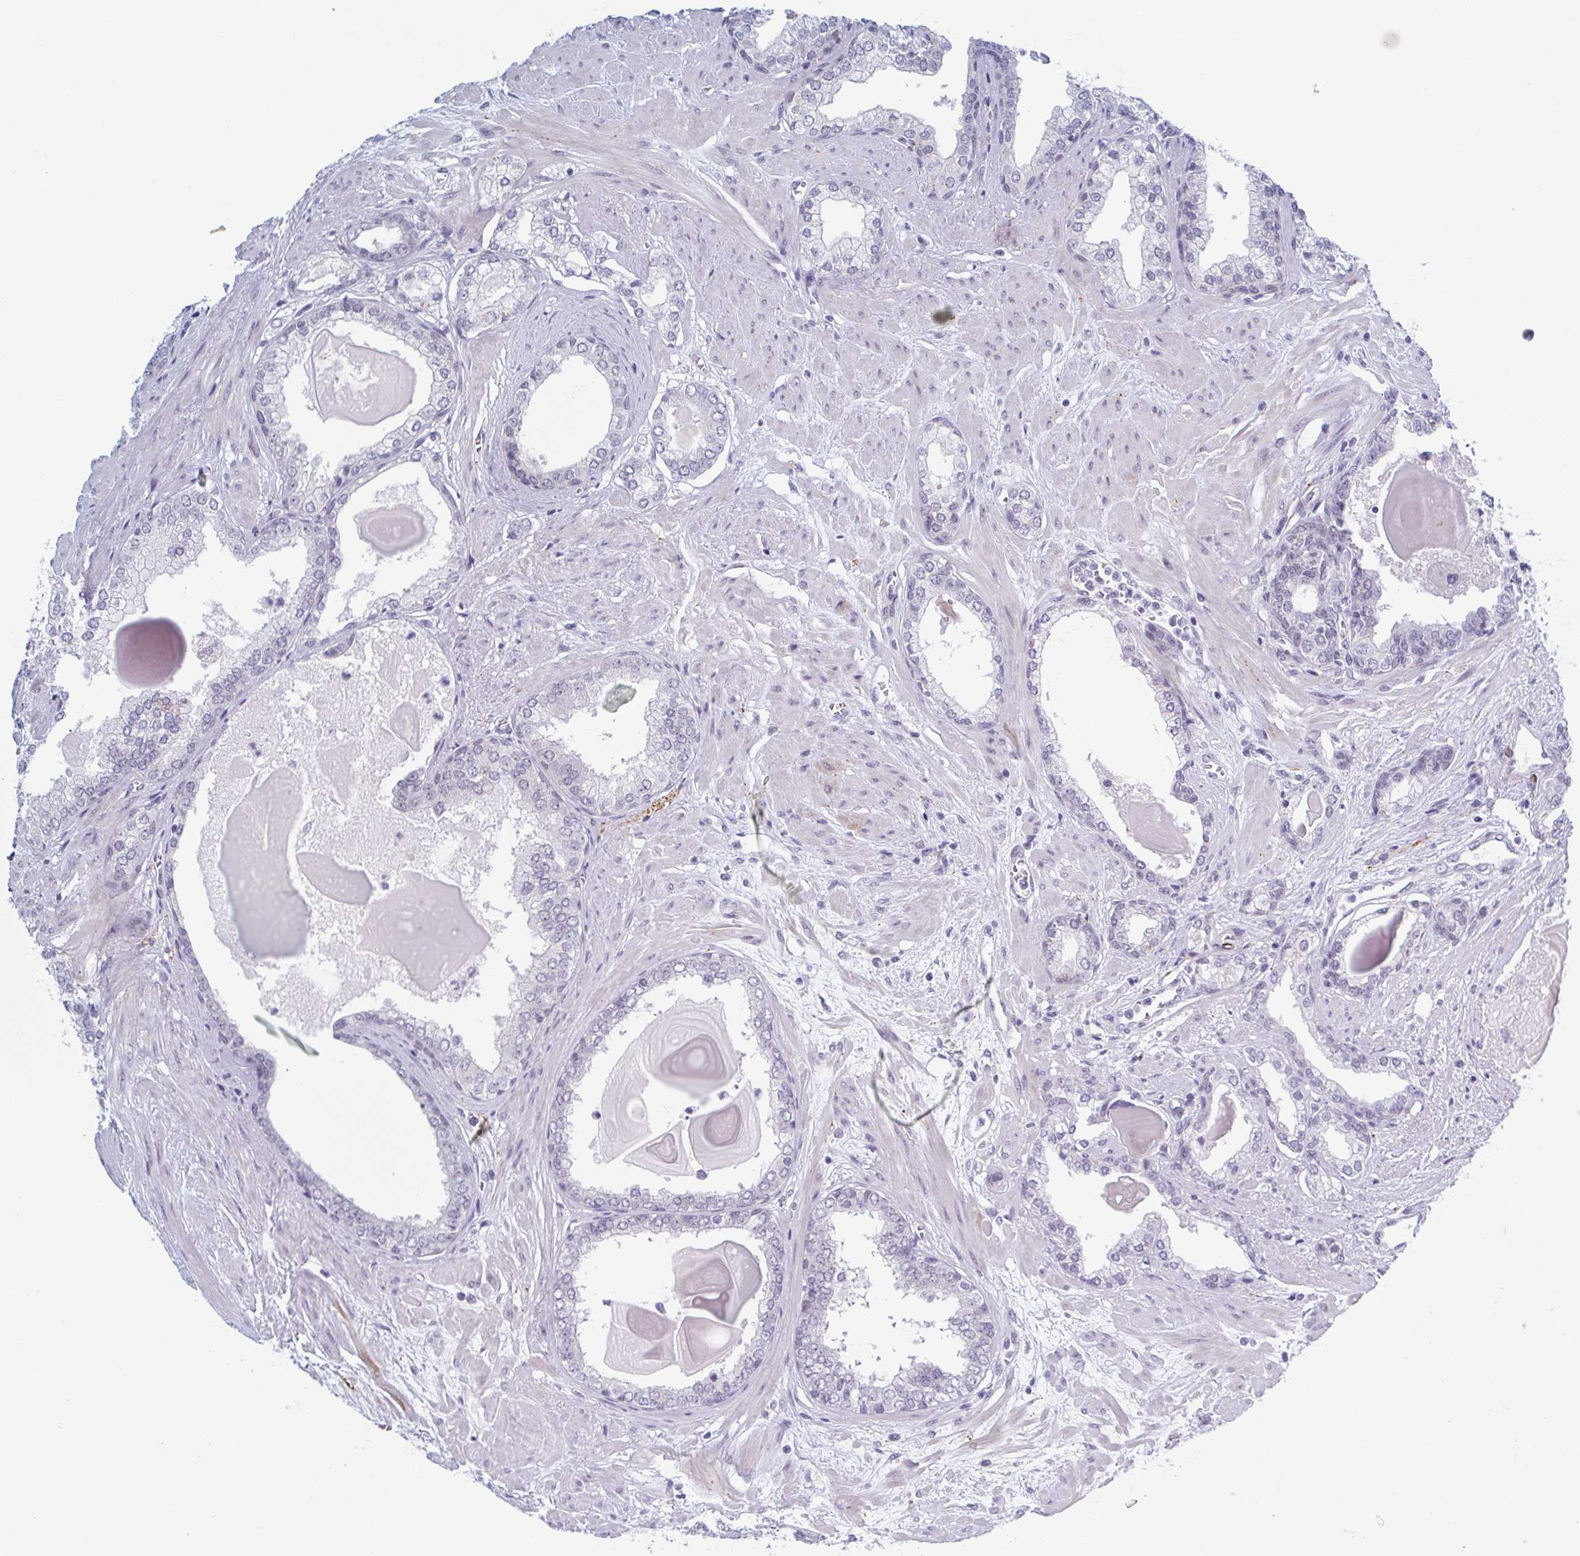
{"staining": {"intensity": "negative", "quantity": "none", "location": "none"}, "tissue": "prostate cancer", "cell_type": "Tumor cells", "image_type": "cancer", "snomed": [{"axis": "morphology", "description": "Adenocarcinoma, Low grade"}, {"axis": "topography", "description": "Prostate"}], "caption": "Human adenocarcinoma (low-grade) (prostate) stained for a protein using IHC shows no staining in tumor cells.", "gene": "ZFP64", "patient": {"sex": "male", "age": 64}}